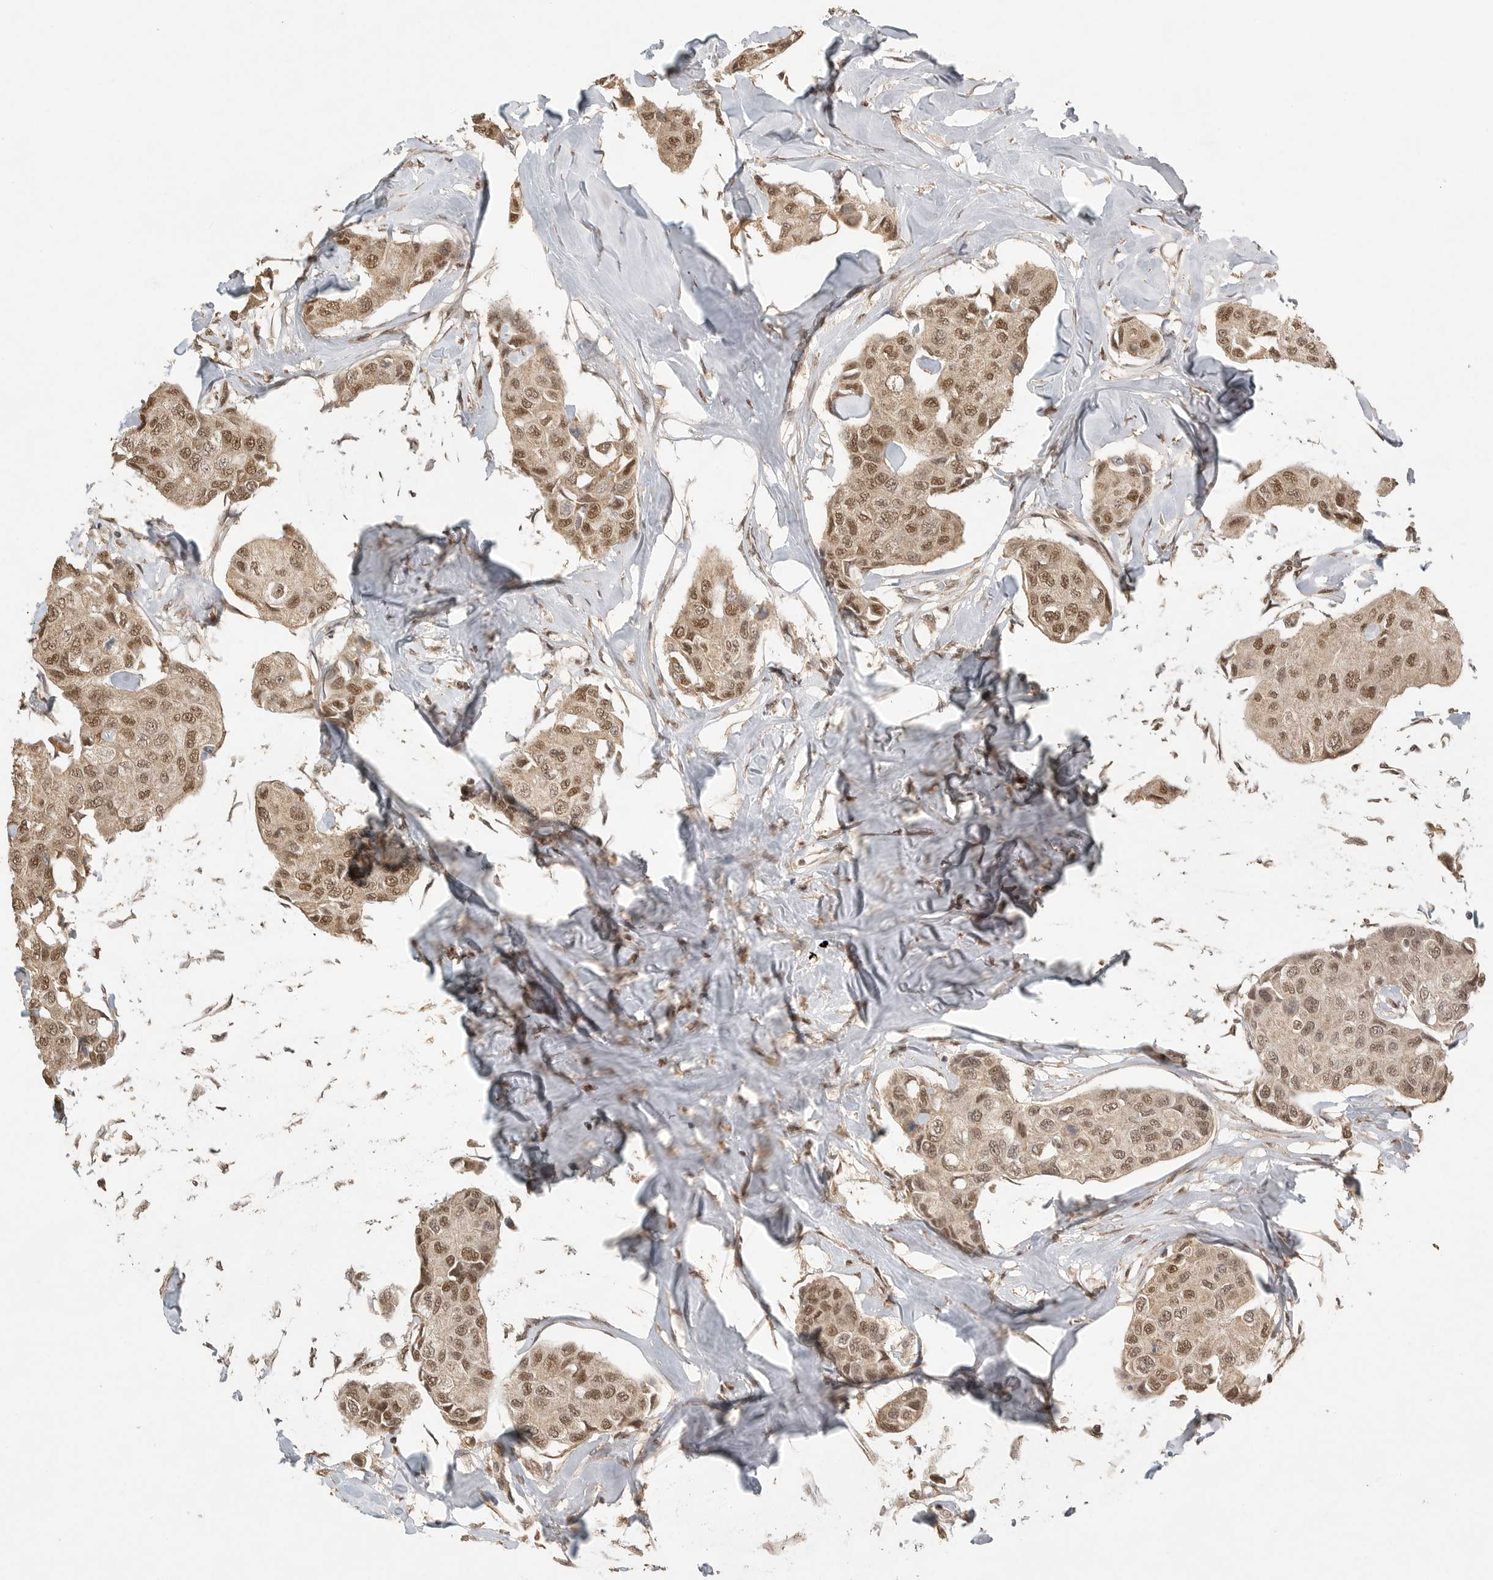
{"staining": {"intensity": "moderate", "quantity": ">75%", "location": "cytoplasmic/membranous,nuclear"}, "tissue": "breast cancer", "cell_type": "Tumor cells", "image_type": "cancer", "snomed": [{"axis": "morphology", "description": "Duct carcinoma"}, {"axis": "topography", "description": "Breast"}], "caption": "Moderate cytoplasmic/membranous and nuclear protein staining is seen in about >75% of tumor cells in invasive ductal carcinoma (breast).", "gene": "DFFA", "patient": {"sex": "female", "age": 80}}